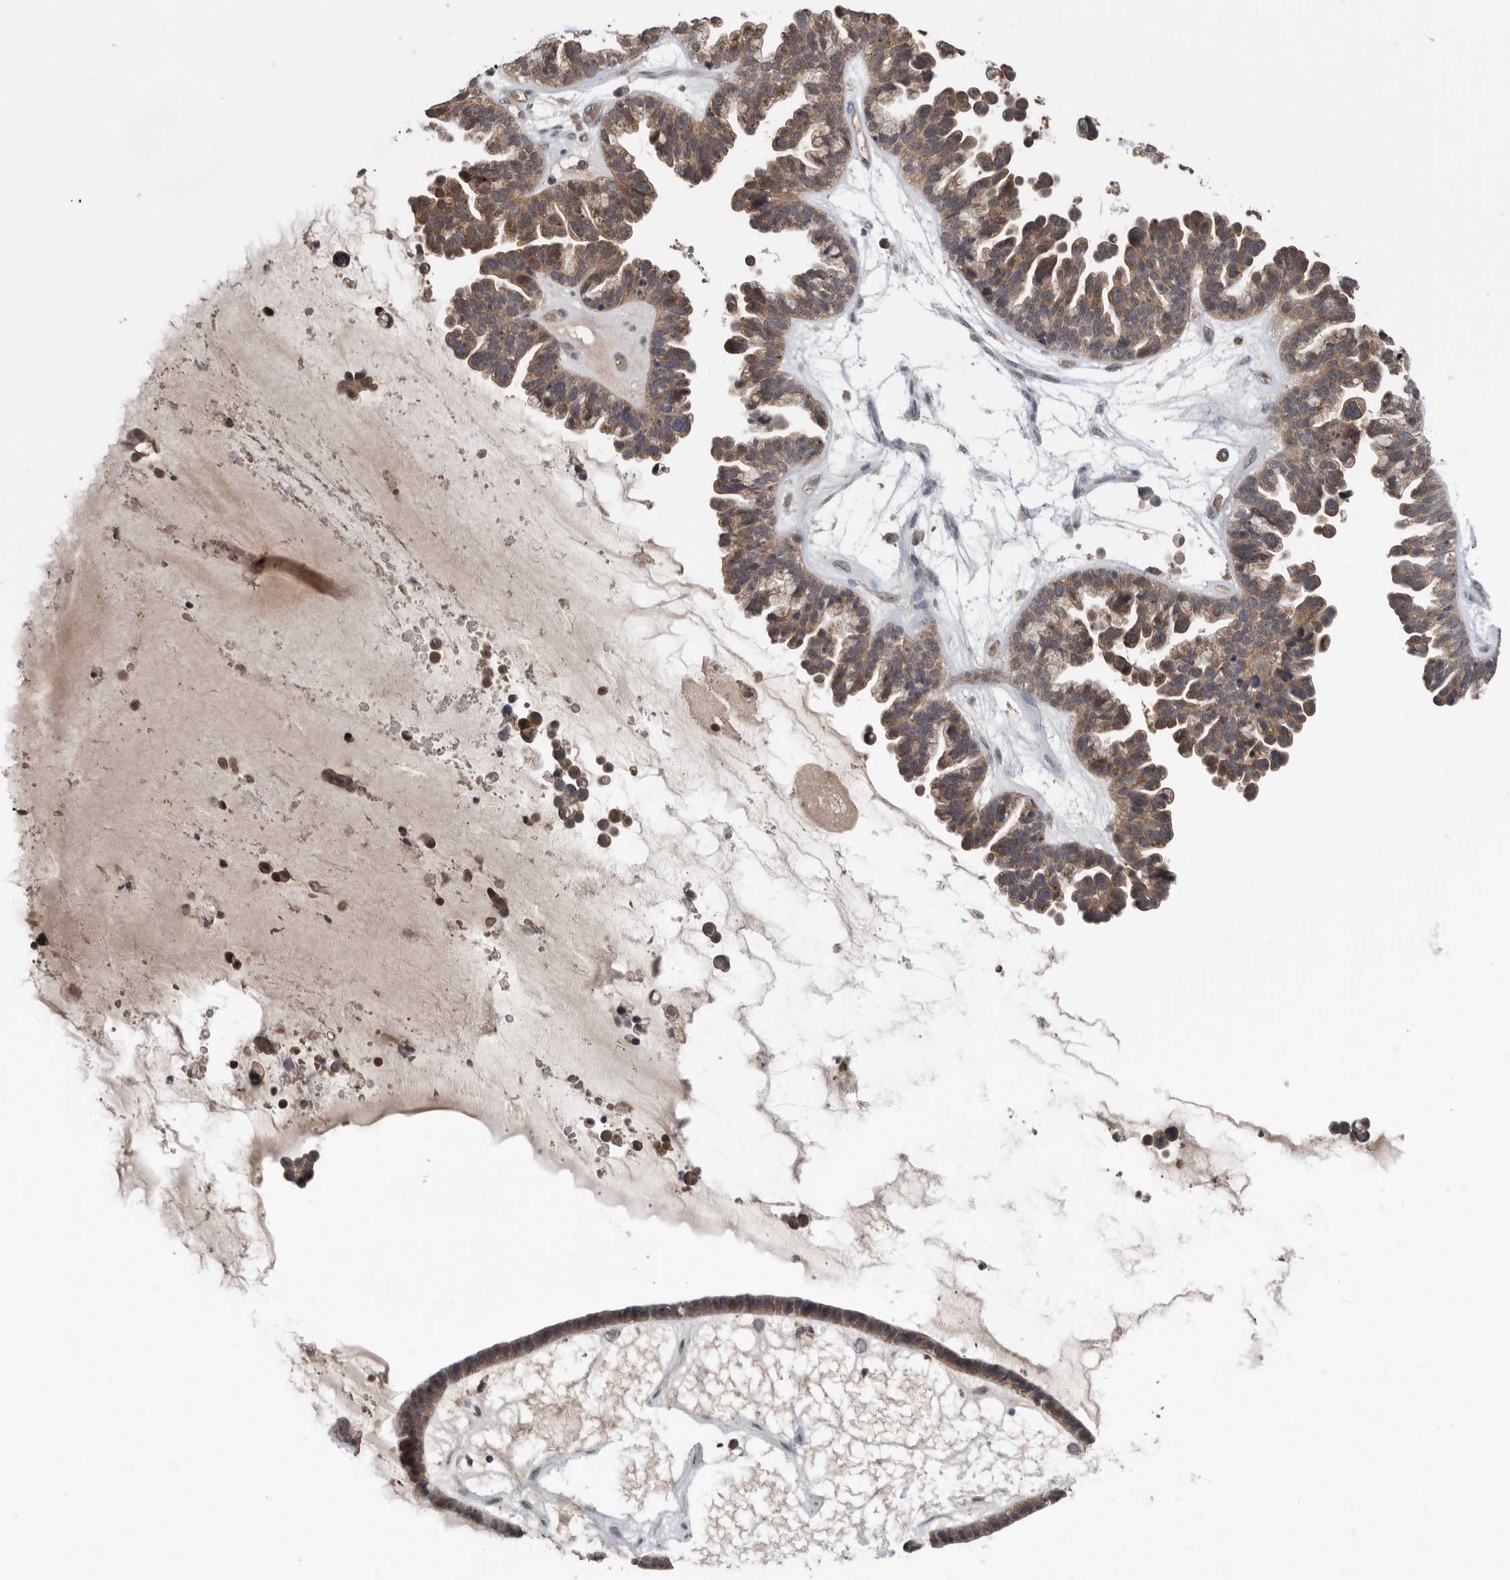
{"staining": {"intensity": "moderate", "quantity": ">75%", "location": "cytoplasmic/membranous"}, "tissue": "ovarian cancer", "cell_type": "Tumor cells", "image_type": "cancer", "snomed": [{"axis": "morphology", "description": "Cystadenocarcinoma, serous, NOS"}, {"axis": "topography", "description": "Ovary"}], "caption": "Human serous cystadenocarcinoma (ovarian) stained with a protein marker reveals moderate staining in tumor cells.", "gene": "SCP2", "patient": {"sex": "female", "age": 56}}